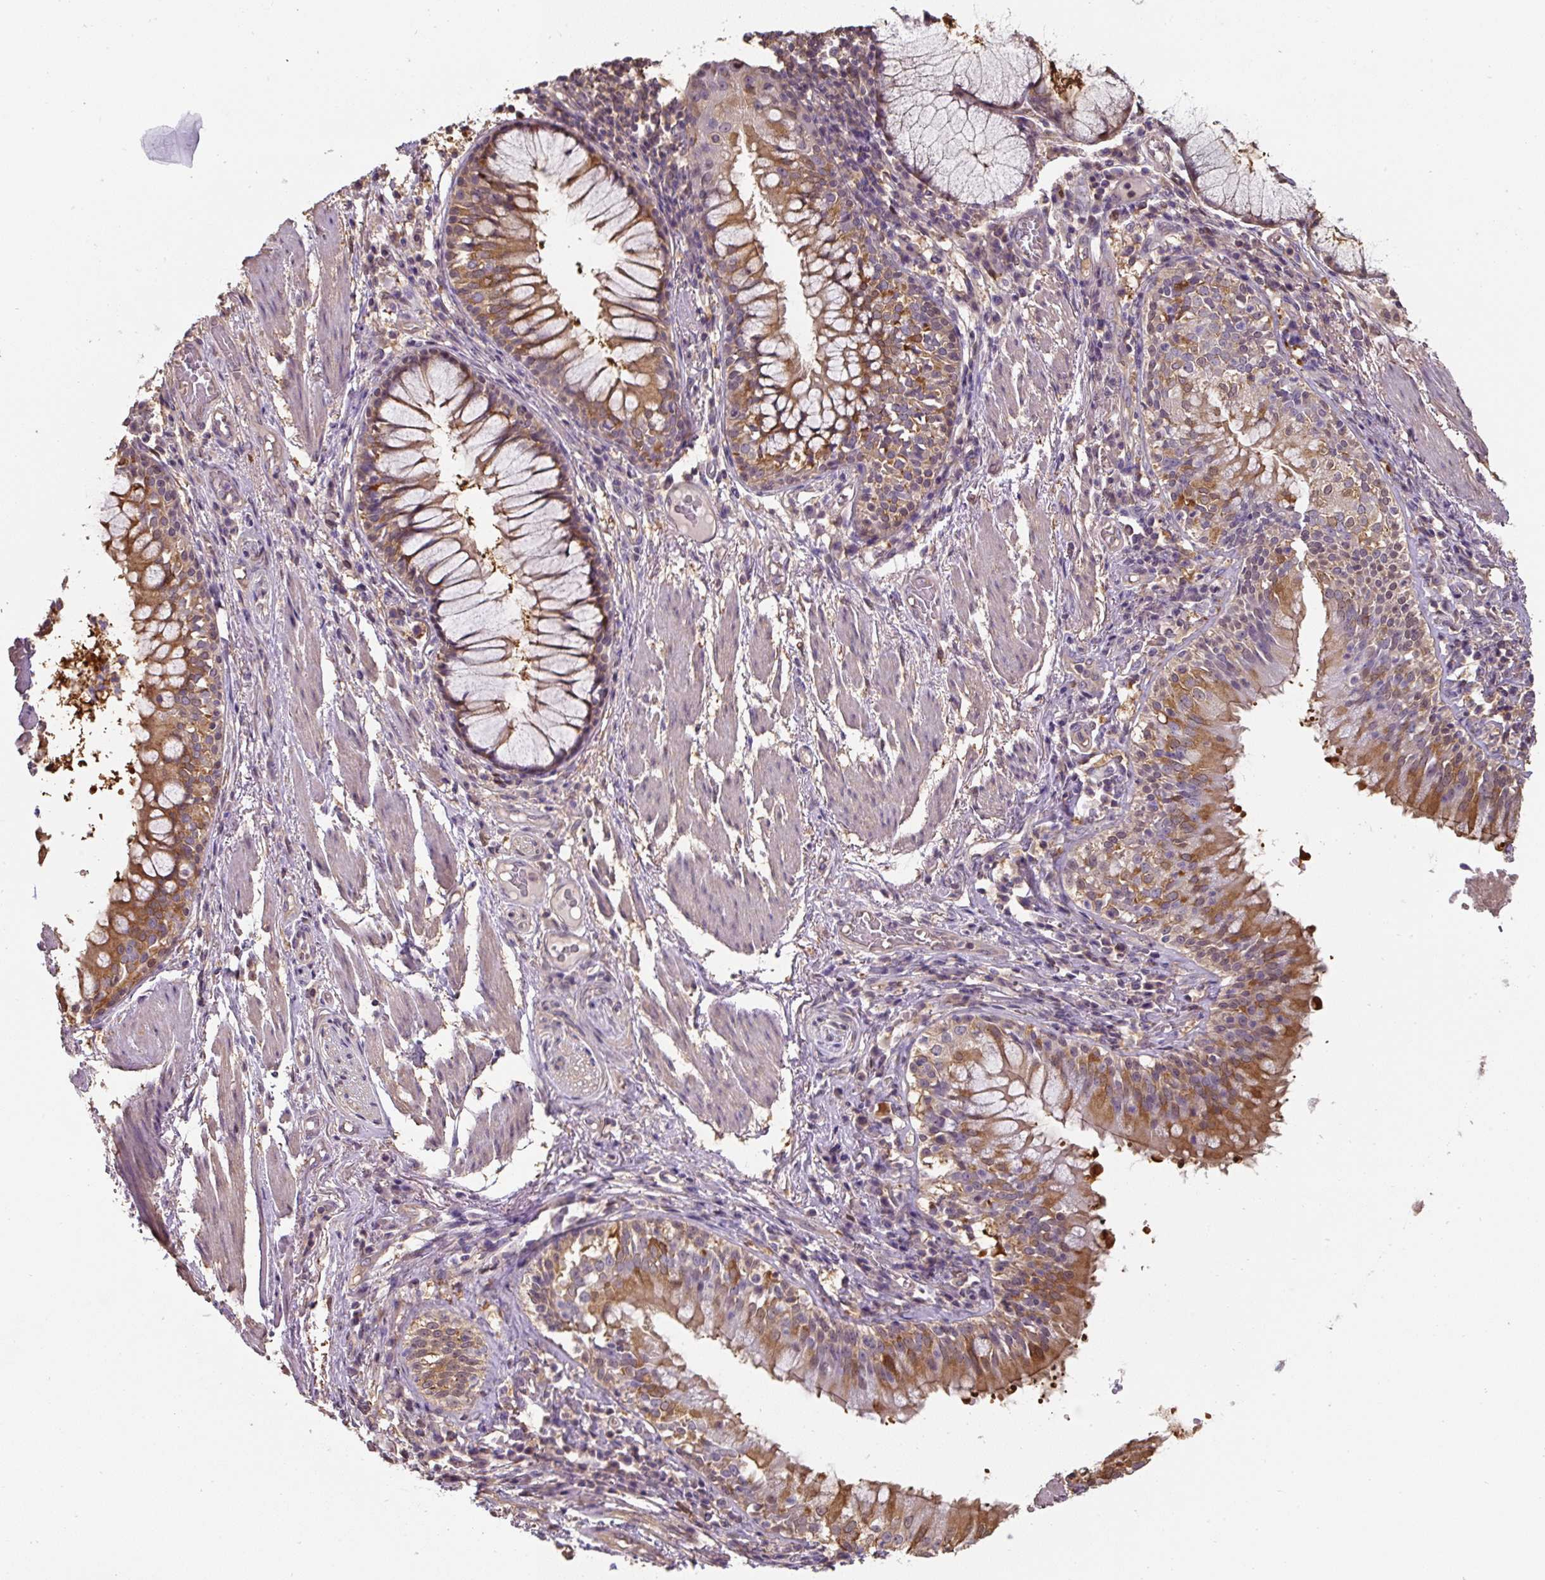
{"staining": {"intensity": "negative", "quantity": "none", "location": "none"}, "tissue": "adipose tissue", "cell_type": "Adipocytes", "image_type": "normal", "snomed": [{"axis": "morphology", "description": "Normal tissue, NOS"}, {"axis": "topography", "description": "Cartilage tissue"}, {"axis": "topography", "description": "Bronchus"}], "caption": "Normal adipose tissue was stained to show a protein in brown. There is no significant staining in adipocytes. (Stains: DAB immunohistochemistry (IHC) with hematoxylin counter stain, Microscopy: brightfield microscopy at high magnification).", "gene": "ST13", "patient": {"sex": "male", "age": 56}}